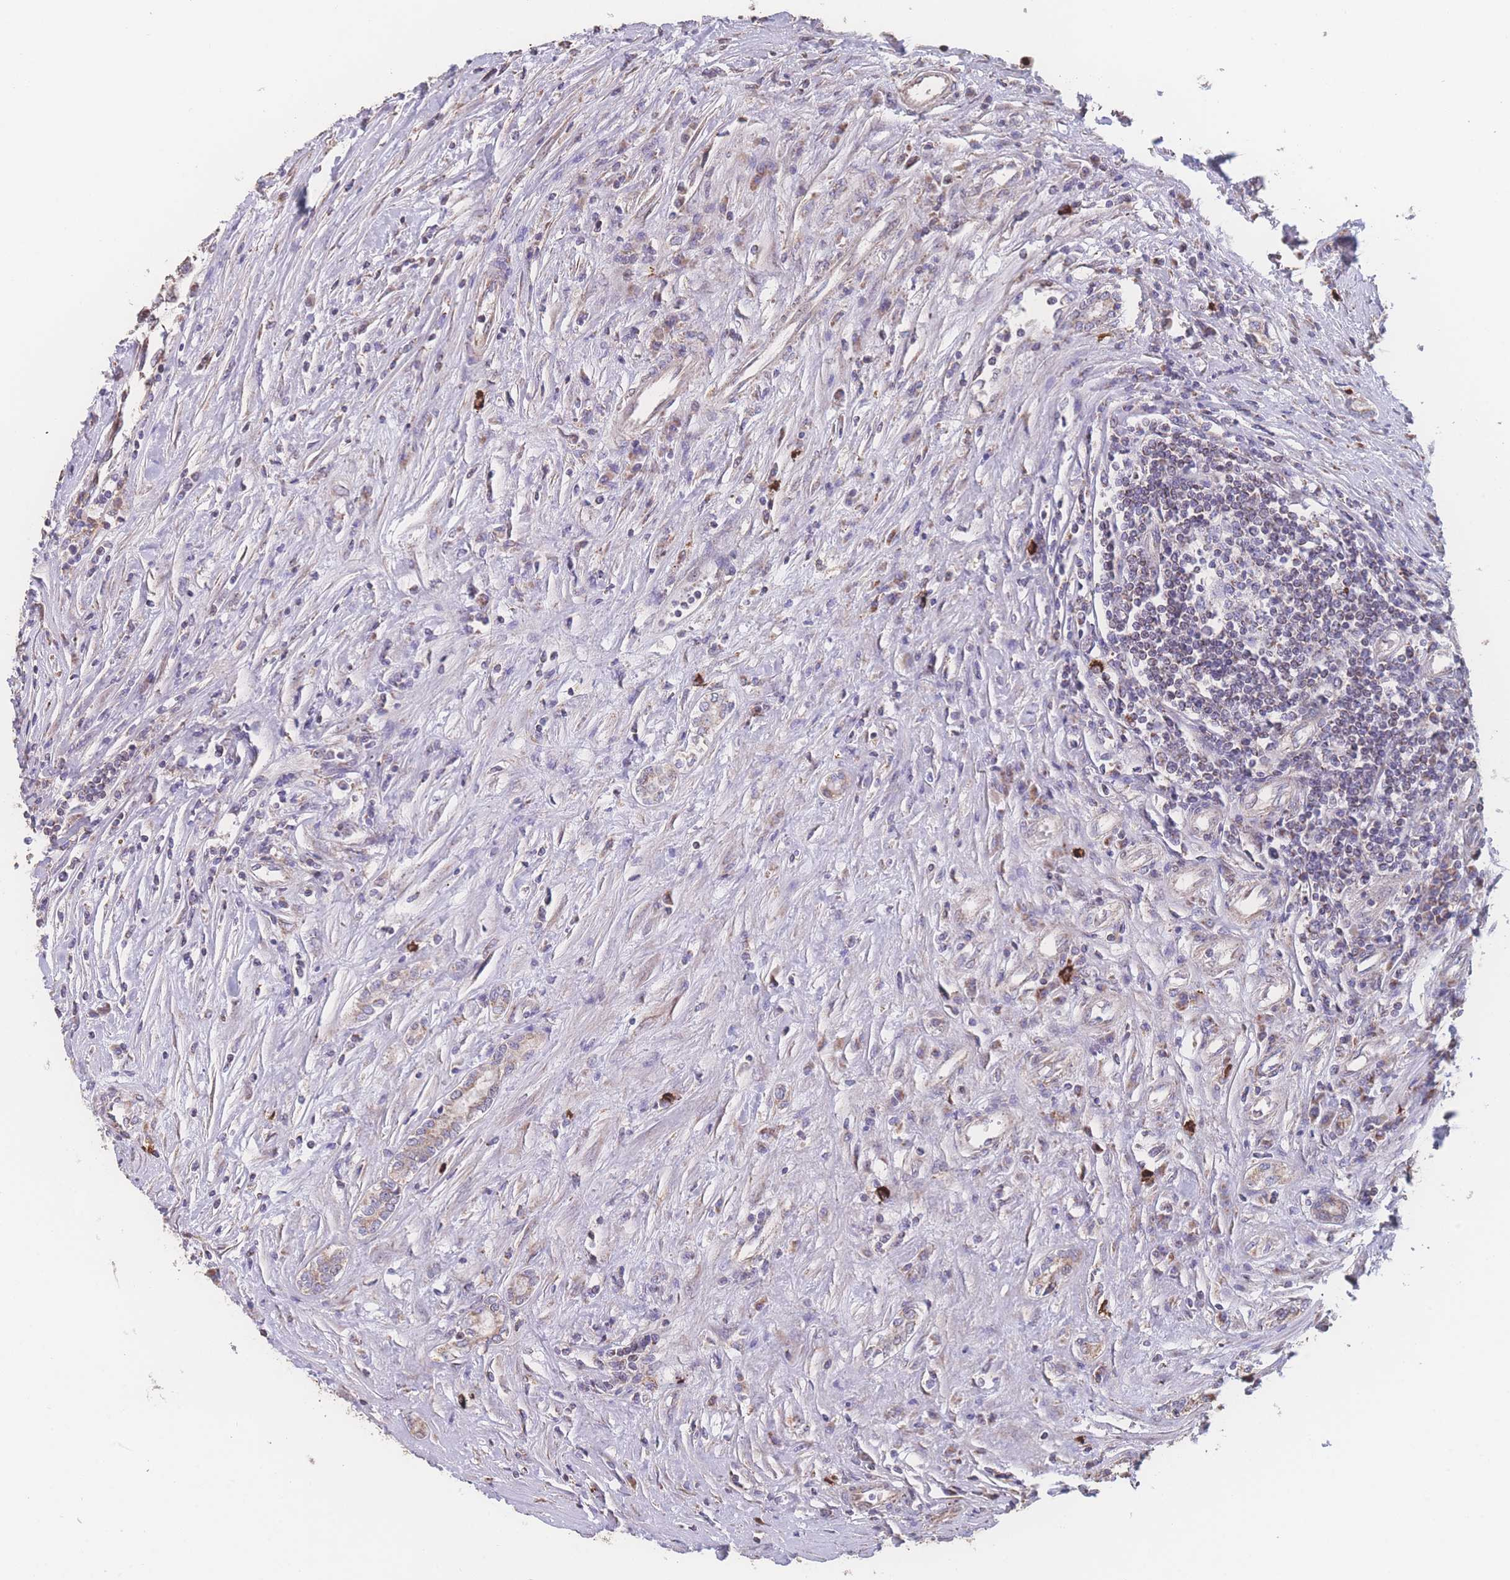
{"staining": {"intensity": "moderate", "quantity": "25%-75%", "location": "cytoplasmic/membranous"}, "tissue": "renal cancer", "cell_type": "Tumor cells", "image_type": "cancer", "snomed": [{"axis": "morphology", "description": "Adenocarcinoma, NOS"}, {"axis": "topography", "description": "Kidney"}], "caption": "Adenocarcinoma (renal) stained with DAB IHC demonstrates medium levels of moderate cytoplasmic/membranous staining in about 25%-75% of tumor cells.", "gene": "SGSM3", "patient": {"sex": "female", "age": 67}}